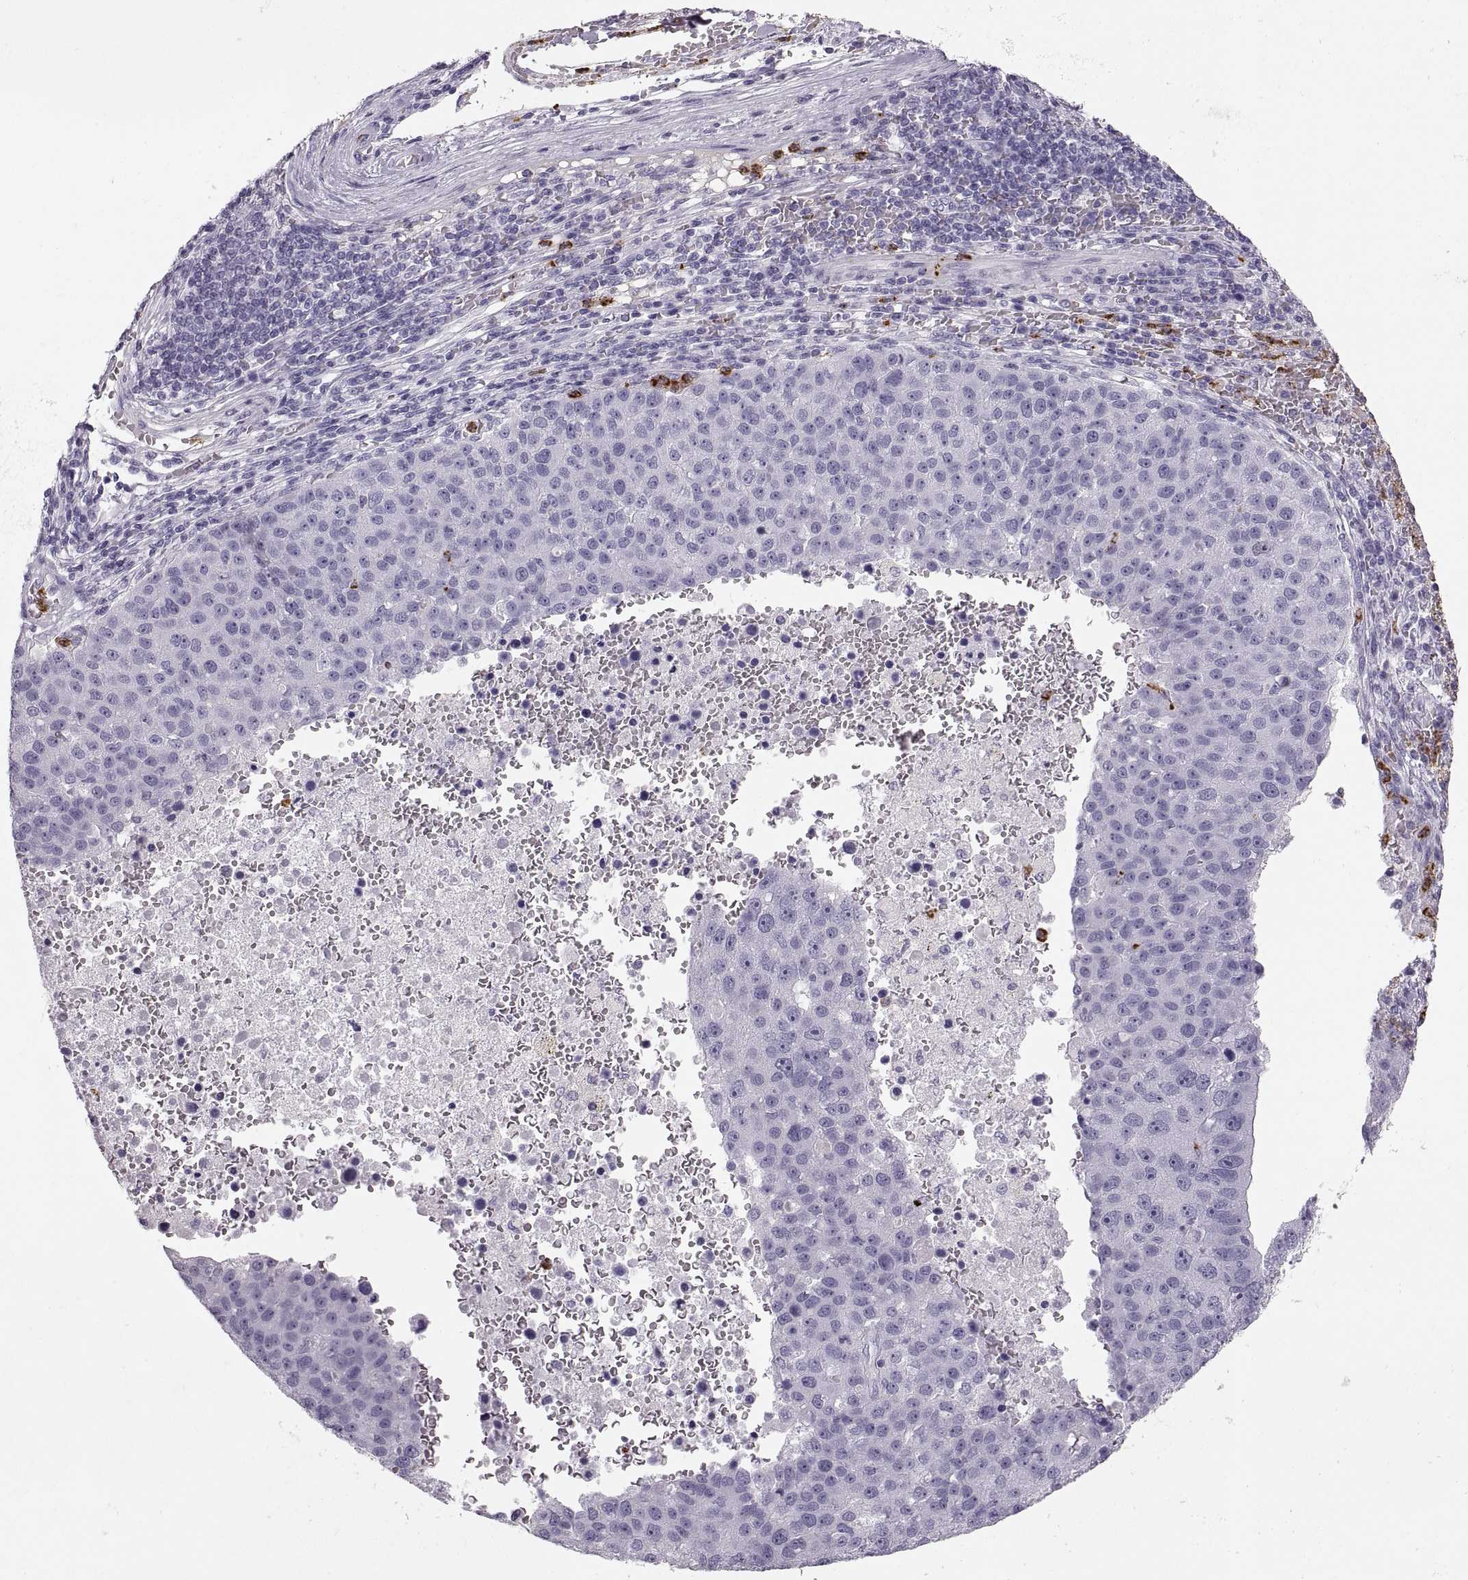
{"staining": {"intensity": "negative", "quantity": "none", "location": "none"}, "tissue": "pancreatic cancer", "cell_type": "Tumor cells", "image_type": "cancer", "snomed": [{"axis": "morphology", "description": "Adenocarcinoma, NOS"}, {"axis": "topography", "description": "Pancreas"}], "caption": "A photomicrograph of human pancreatic cancer is negative for staining in tumor cells.", "gene": "MILR1", "patient": {"sex": "female", "age": 61}}